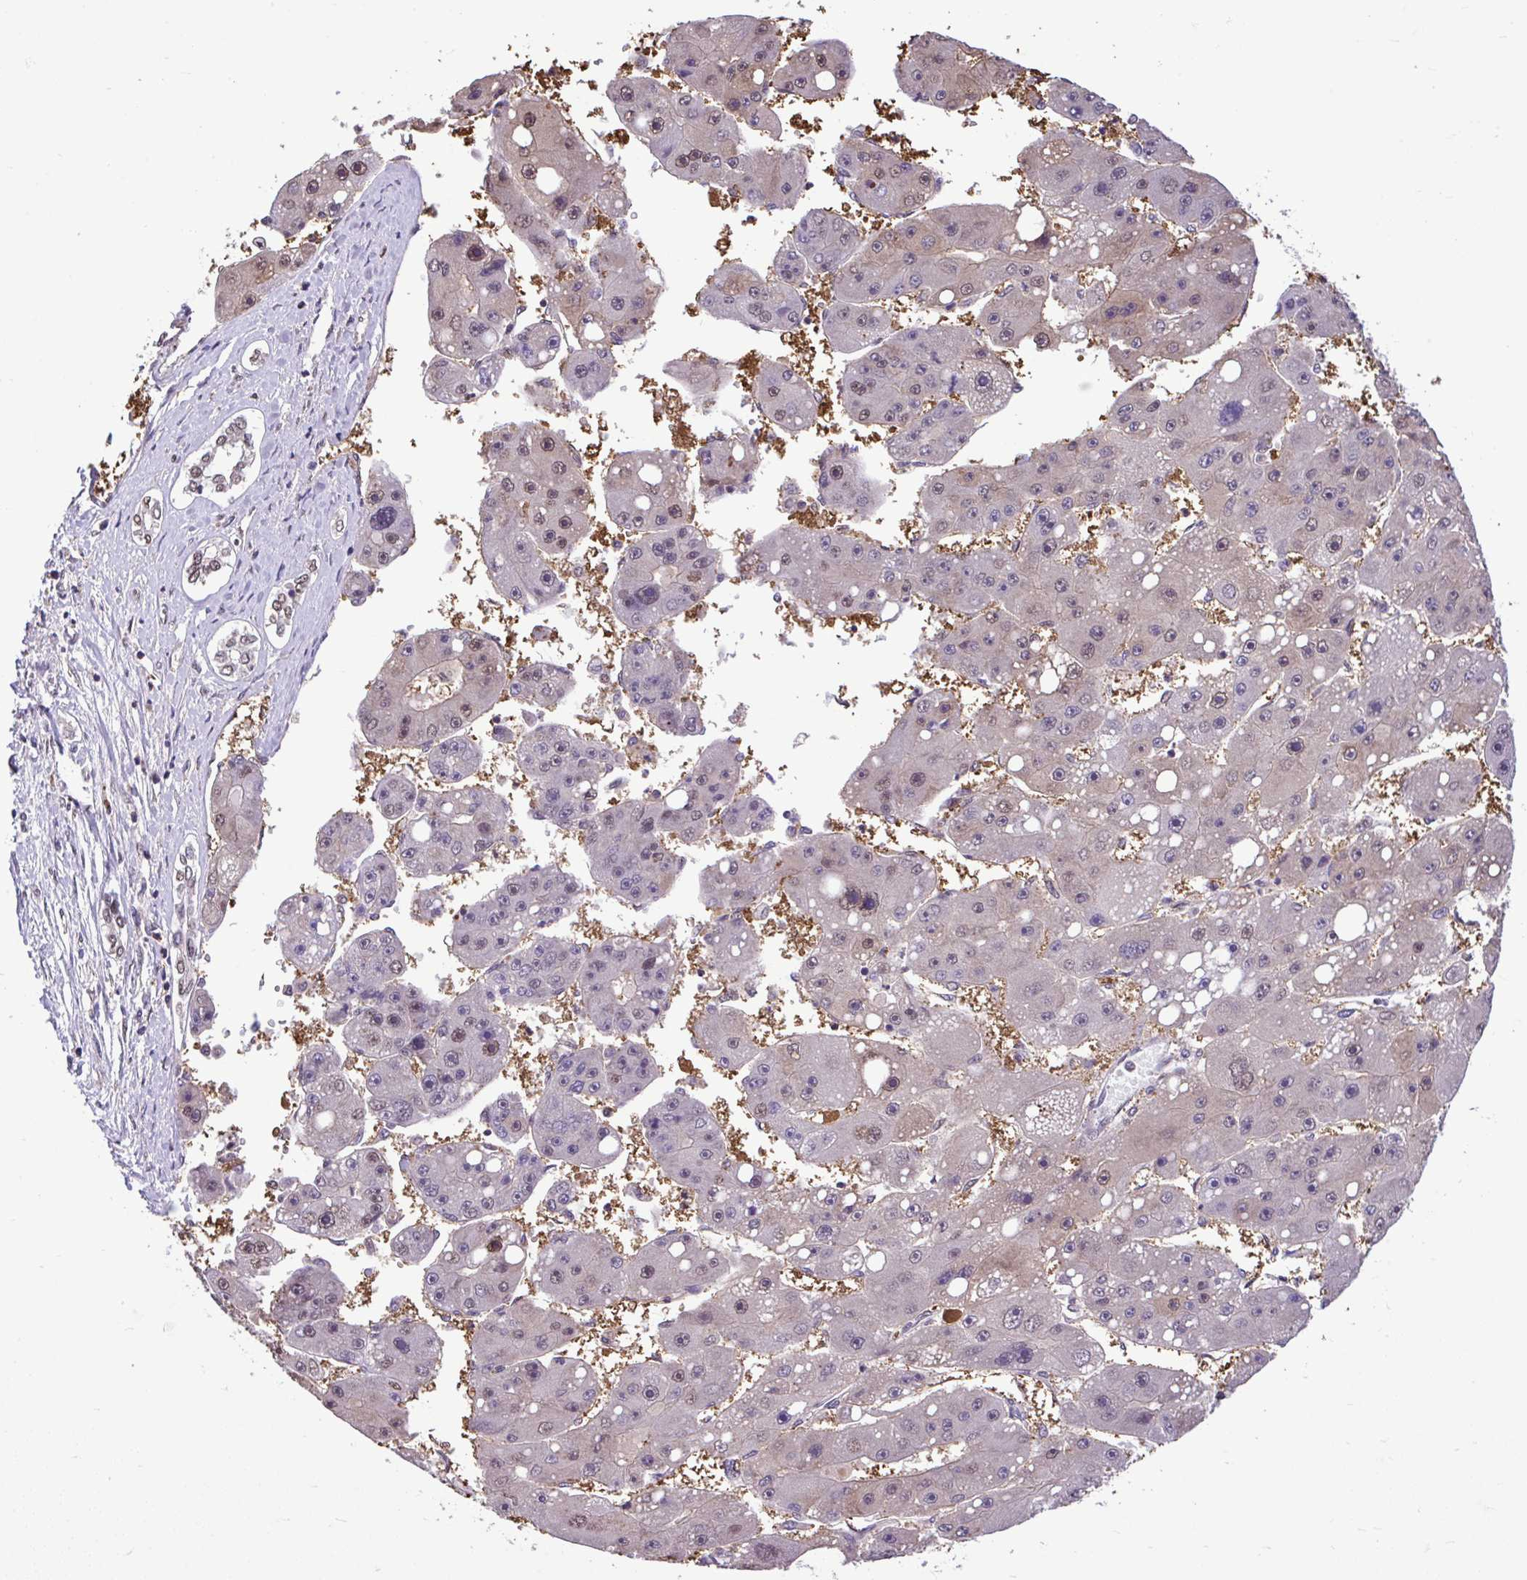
{"staining": {"intensity": "weak", "quantity": "<25%", "location": "nuclear"}, "tissue": "liver cancer", "cell_type": "Tumor cells", "image_type": "cancer", "snomed": [{"axis": "morphology", "description": "Carcinoma, Hepatocellular, NOS"}, {"axis": "topography", "description": "Liver"}], "caption": "Immunohistochemistry histopathology image of neoplastic tissue: human liver hepatocellular carcinoma stained with DAB demonstrates no significant protein expression in tumor cells.", "gene": "GLIS3", "patient": {"sex": "female", "age": 61}}